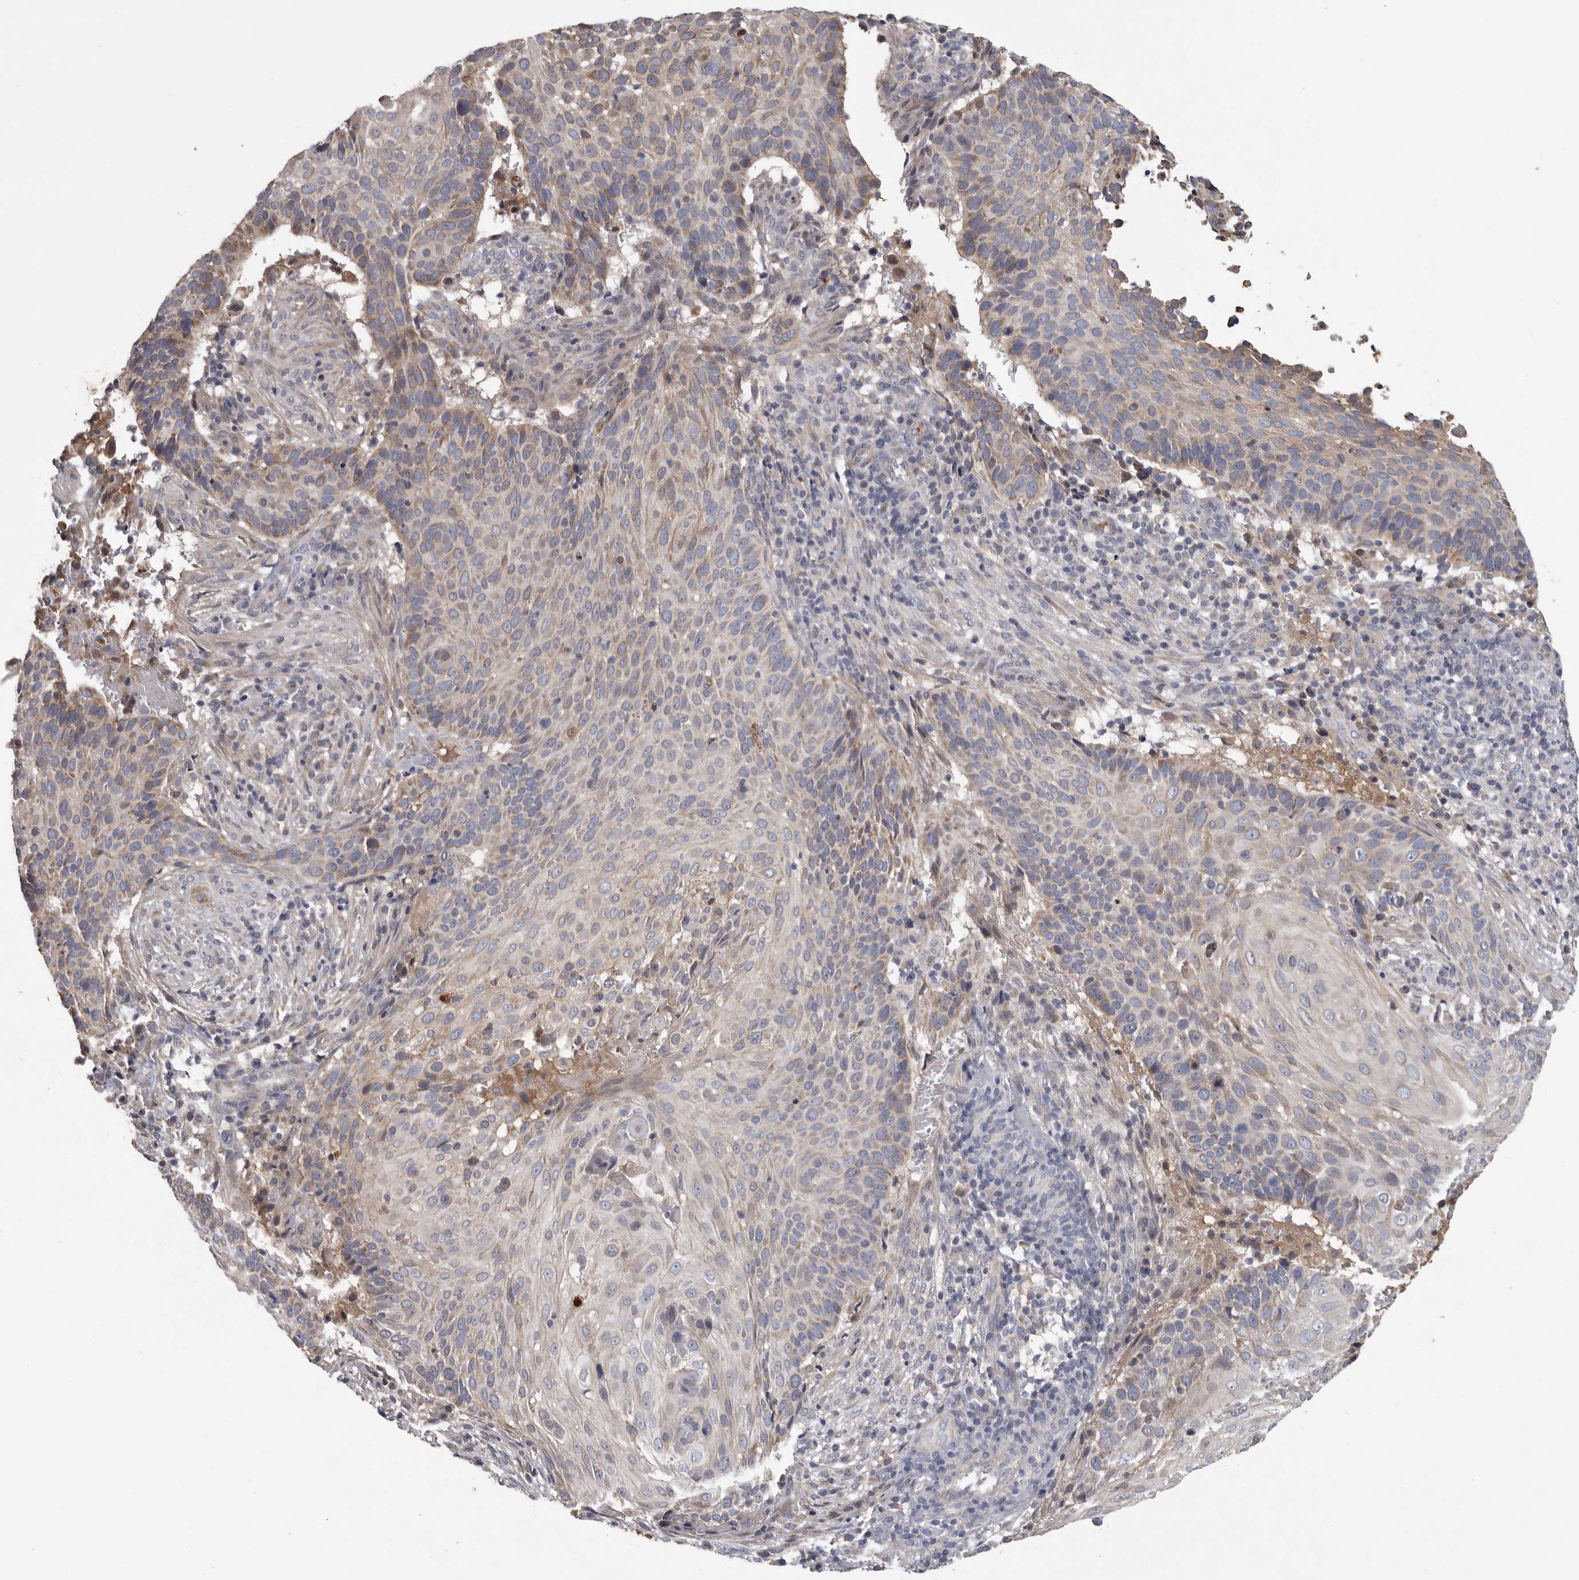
{"staining": {"intensity": "moderate", "quantity": "<25%", "location": "cytoplasmic/membranous"}, "tissue": "cervical cancer", "cell_type": "Tumor cells", "image_type": "cancer", "snomed": [{"axis": "morphology", "description": "Squamous cell carcinoma, NOS"}, {"axis": "topography", "description": "Cervix"}], "caption": "Immunohistochemistry (IHC) image of neoplastic tissue: human cervical cancer (squamous cell carcinoma) stained using IHC displays low levels of moderate protein expression localized specifically in the cytoplasmic/membranous of tumor cells, appearing as a cytoplasmic/membranous brown color.", "gene": "CRP", "patient": {"sex": "female", "age": 74}}